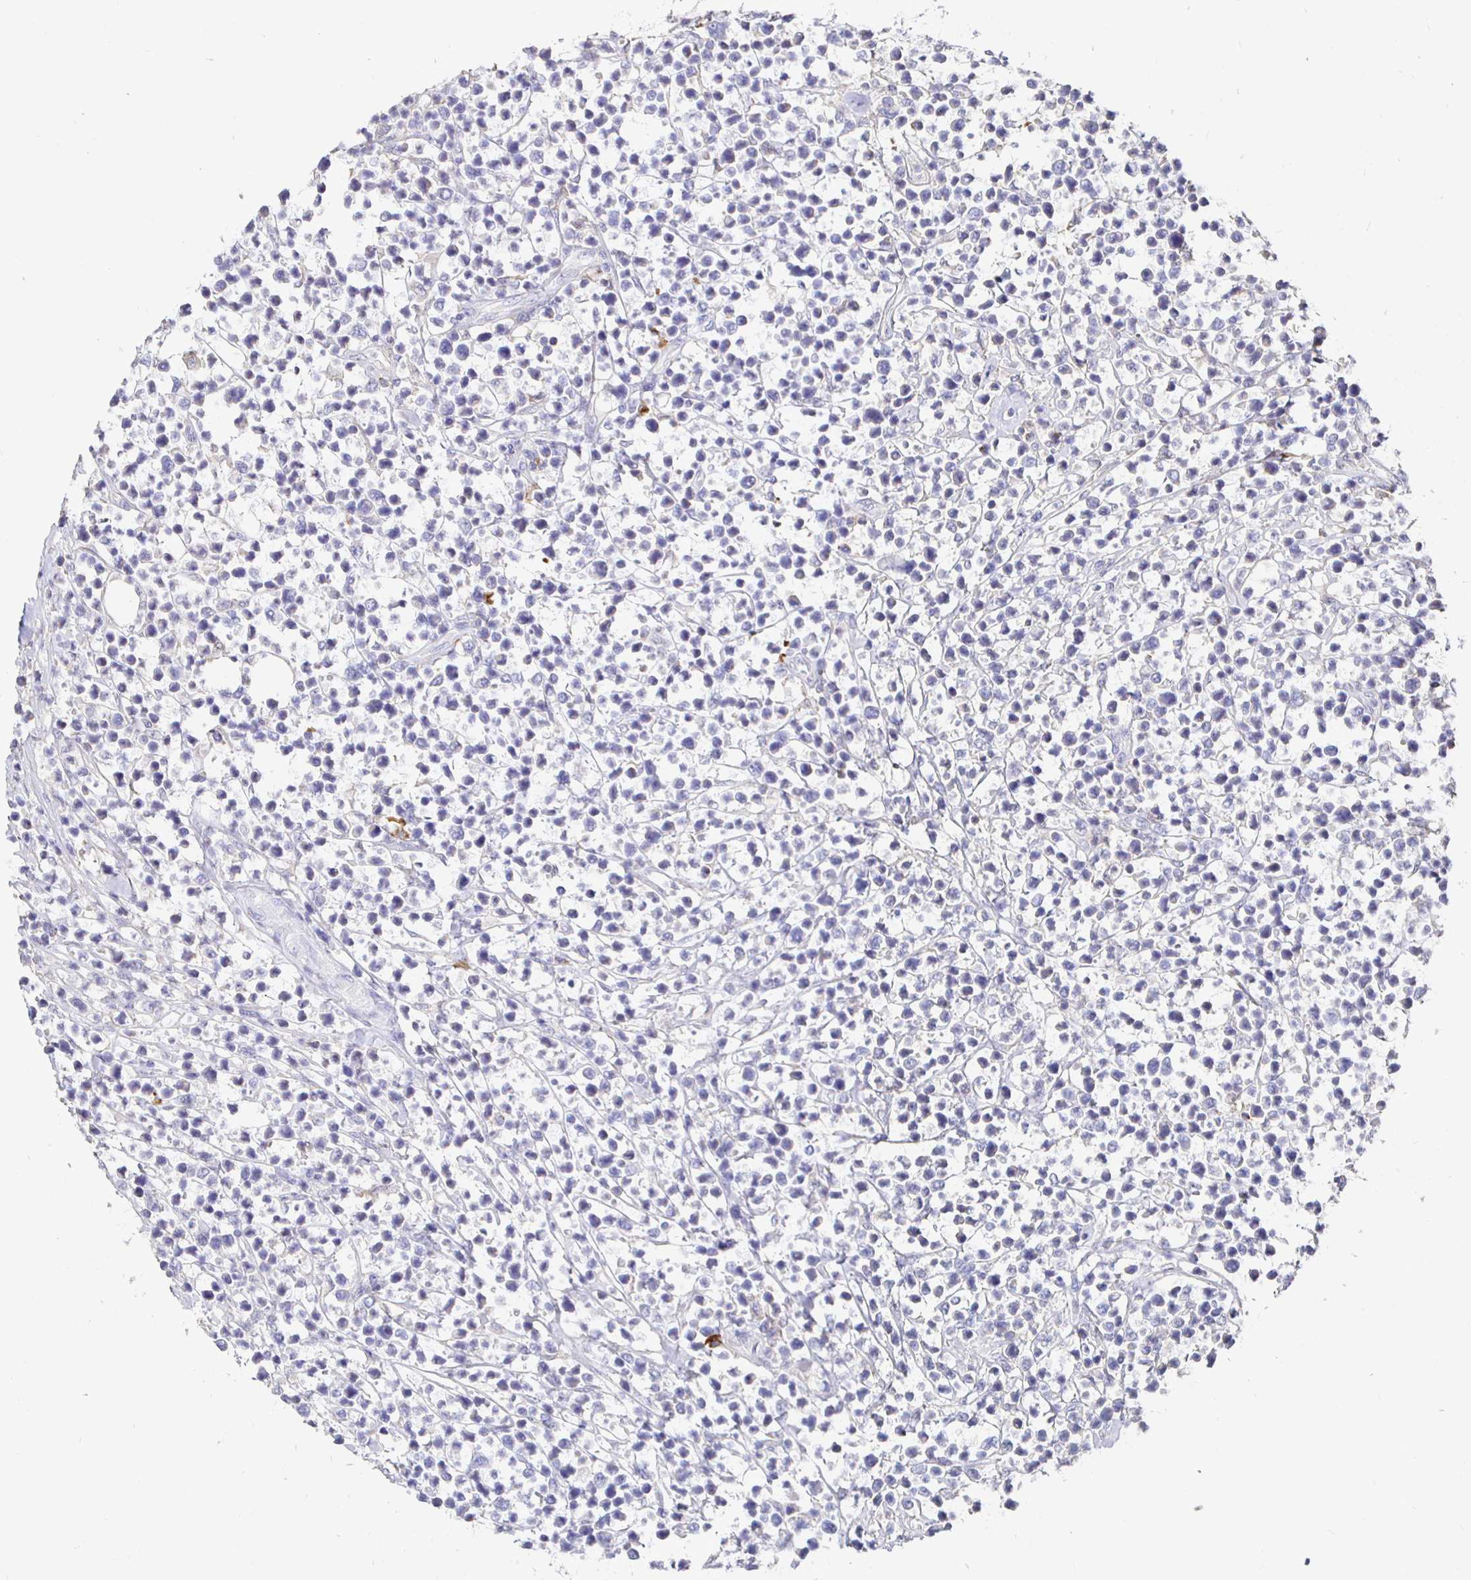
{"staining": {"intensity": "negative", "quantity": "none", "location": "none"}, "tissue": "lymphoma", "cell_type": "Tumor cells", "image_type": "cancer", "snomed": [{"axis": "morphology", "description": "Malignant lymphoma, non-Hodgkin's type, Low grade"}, {"axis": "topography", "description": "Lymph node"}], "caption": "High magnification brightfield microscopy of malignant lymphoma, non-Hodgkin's type (low-grade) stained with DAB (brown) and counterstained with hematoxylin (blue): tumor cells show no significant expression. (DAB IHC visualized using brightfield microscopy, high magnification).", "gene": "CXCR3", "patient": {"sex": "male", "age": 60}}